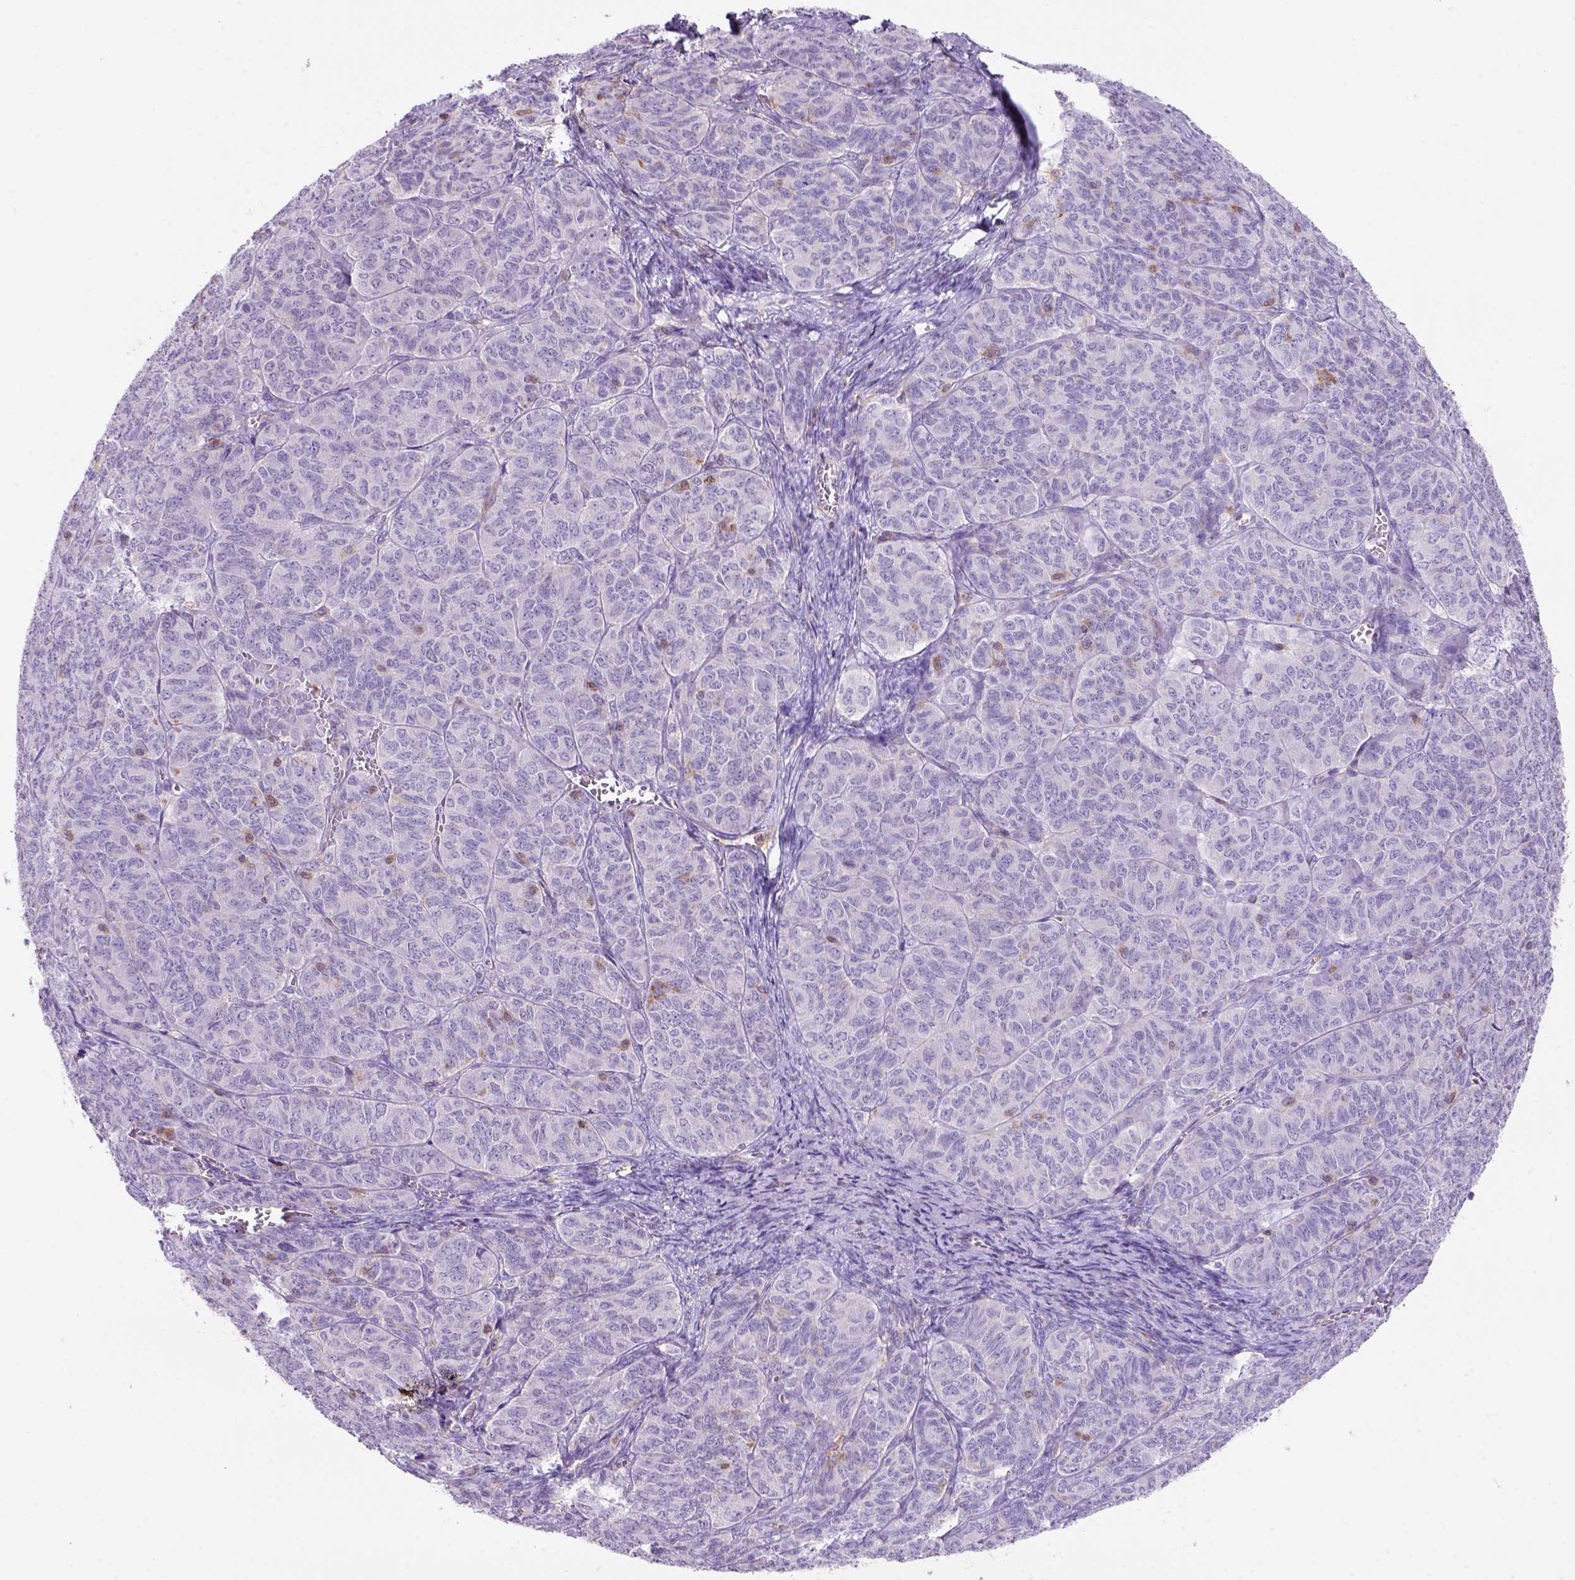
{"staining": {"intensity": "negative", "quantity": "none", "location": "none"}, "tissue": "ovarian cancer", "cell_type": "Tumor cells", "image_type": "cancer", "snomed": [{"axis": "morphology", "description": "Carcinoma, endometroid"}, {"axis": "topography", "description": "Ovary"}], "caption": "Immunohistochemistry histopathology image of neoplastic tissue: human ovarian cancer stained with DAB exhibits no significant protein staining in tumor cells. Brightfield microscopy of IHC stained with DAB (3,3'-diaminobenzidine) (brown) and hematoxylin (blue), captured at high magnification.", "gene": "INPP5D", "patient": {"sex": "female", "age": 80}}